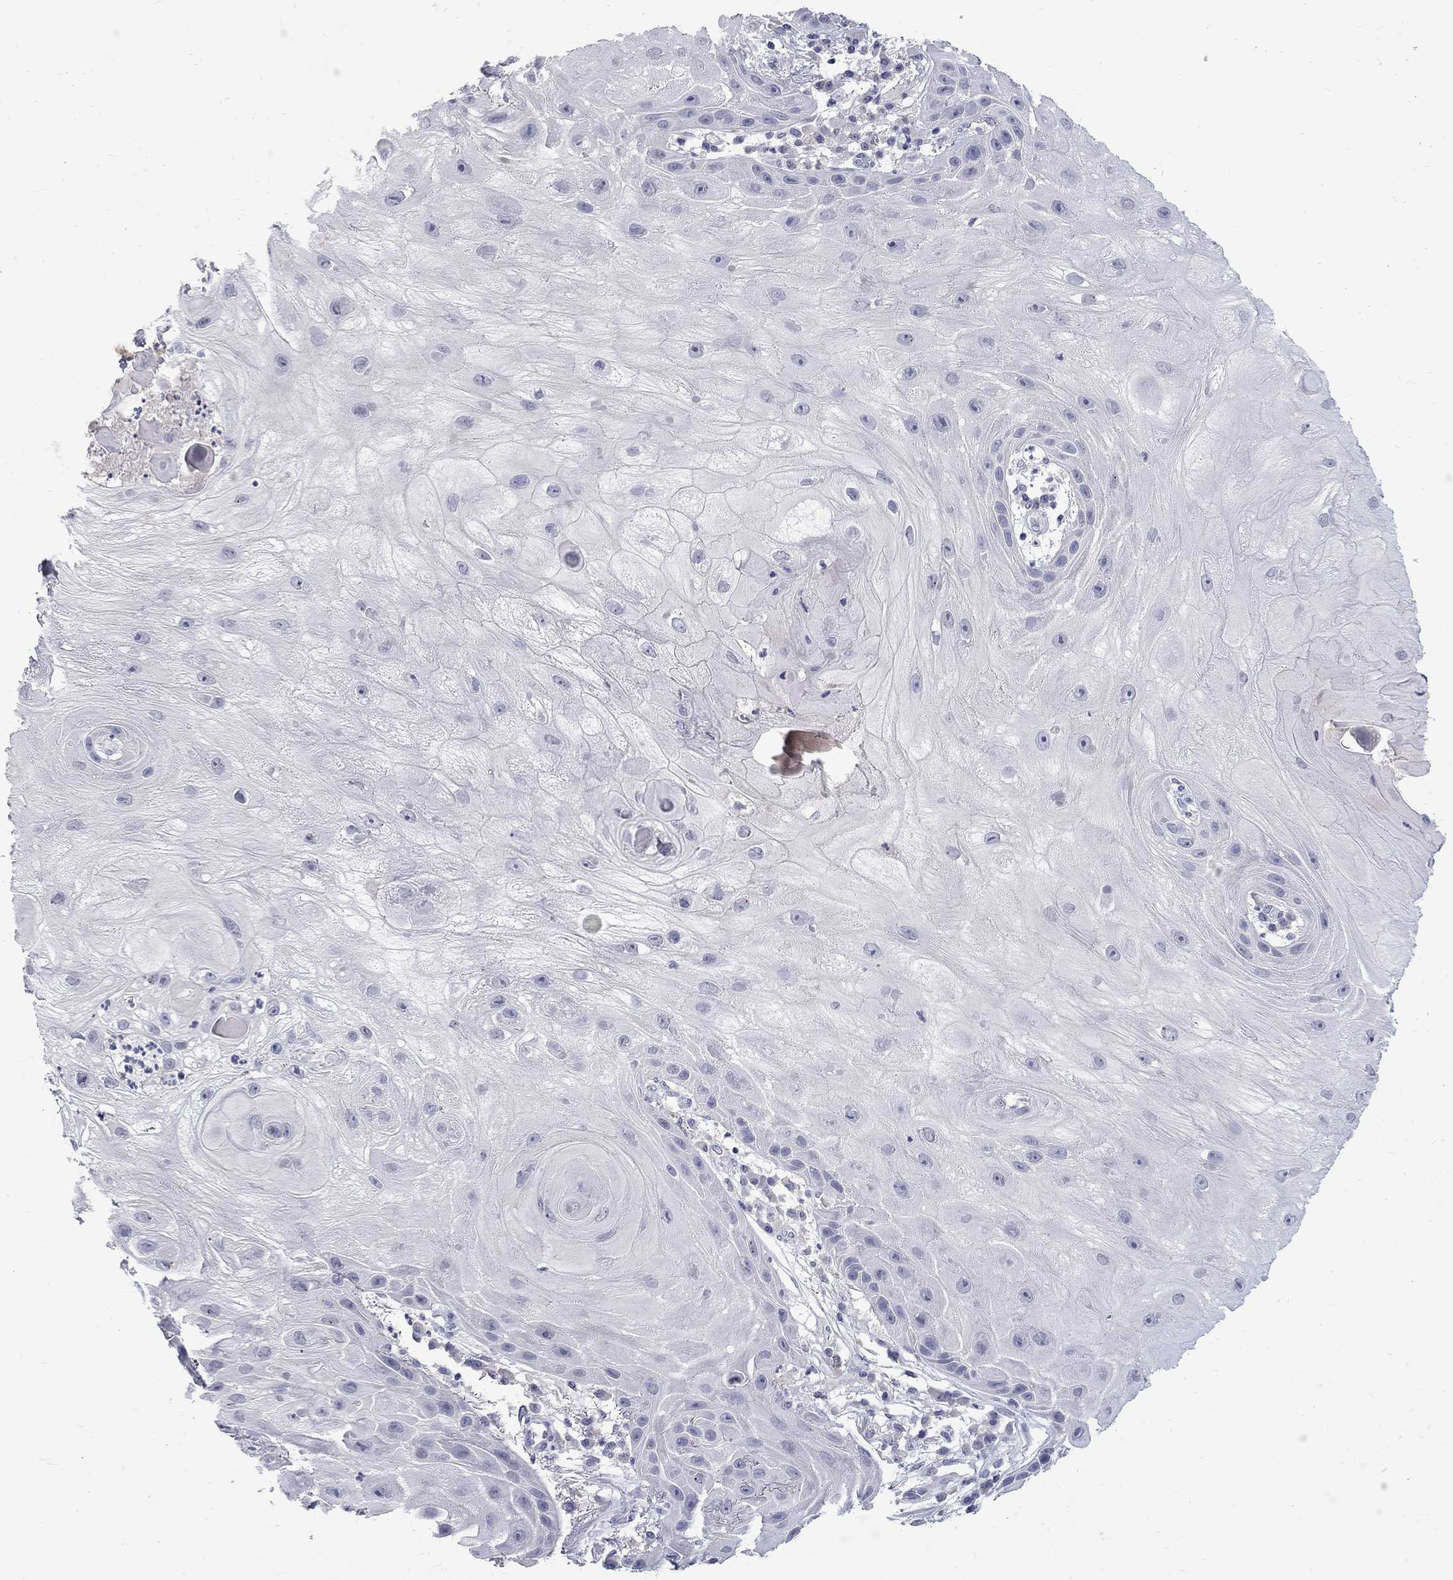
{"staining": {"intensity": "negative", "quantity": "none", "location": "none"}, "tissue": "skin cancer", "cell_type": "Tumor cells", "image_type": "cancer", "snomed": [{"axis": "morphology", "description": "Normal tissue, NOS"}, {"axis": "morphology", "description": "Squamous cell carcinoma, NOS"}, {"axis": "topography", "description": "Skin"}], "caption": "A histopathology image of skin cancer (squamous cell carcinoma) stained for a protein exhibits no brown staining in tumor cells.", "gene": "CTNND2", "patient": {"sex": "male", "age": 79}}